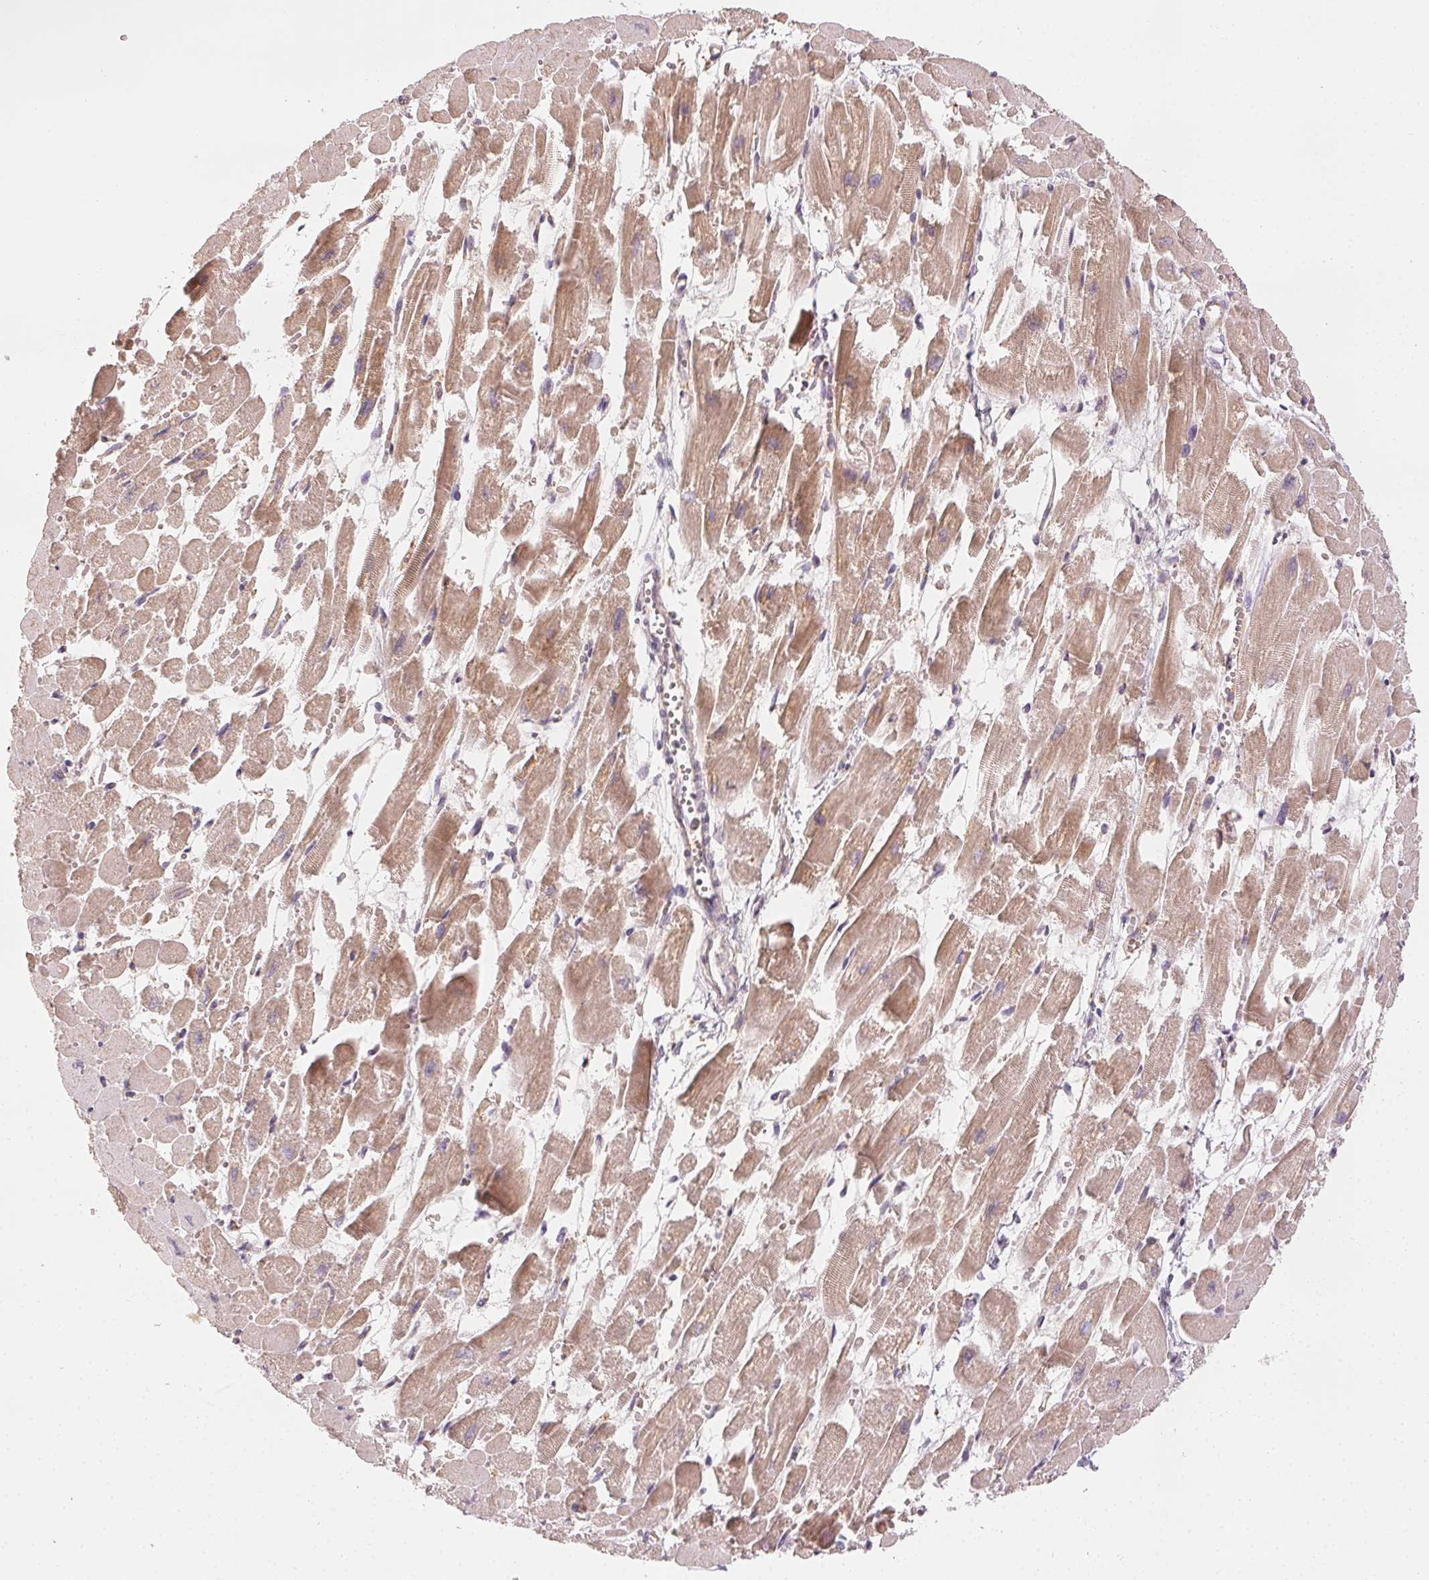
{"staining": {"intensity": "weak", "quantity": "25%-75%", "location": "cytoplasmic/membranous"}, "tissue": "heart muscle", "cell_type": "Cardiomyocytes", "image_type": "normal", "snomed": [{"axis": "morphology", "description": "Normal tissue, NOS"}, {"axis": "topography", "description": "Heart"}], "caption": "Immunohistochemical staining of normal human heart muscle exhibits low levels of weak cytoplasmic/membranous expression in about 25%-75% of cardiomyocytes.", "gene": "NCOA4", "patient": {"sex": "female", "age": 52}}